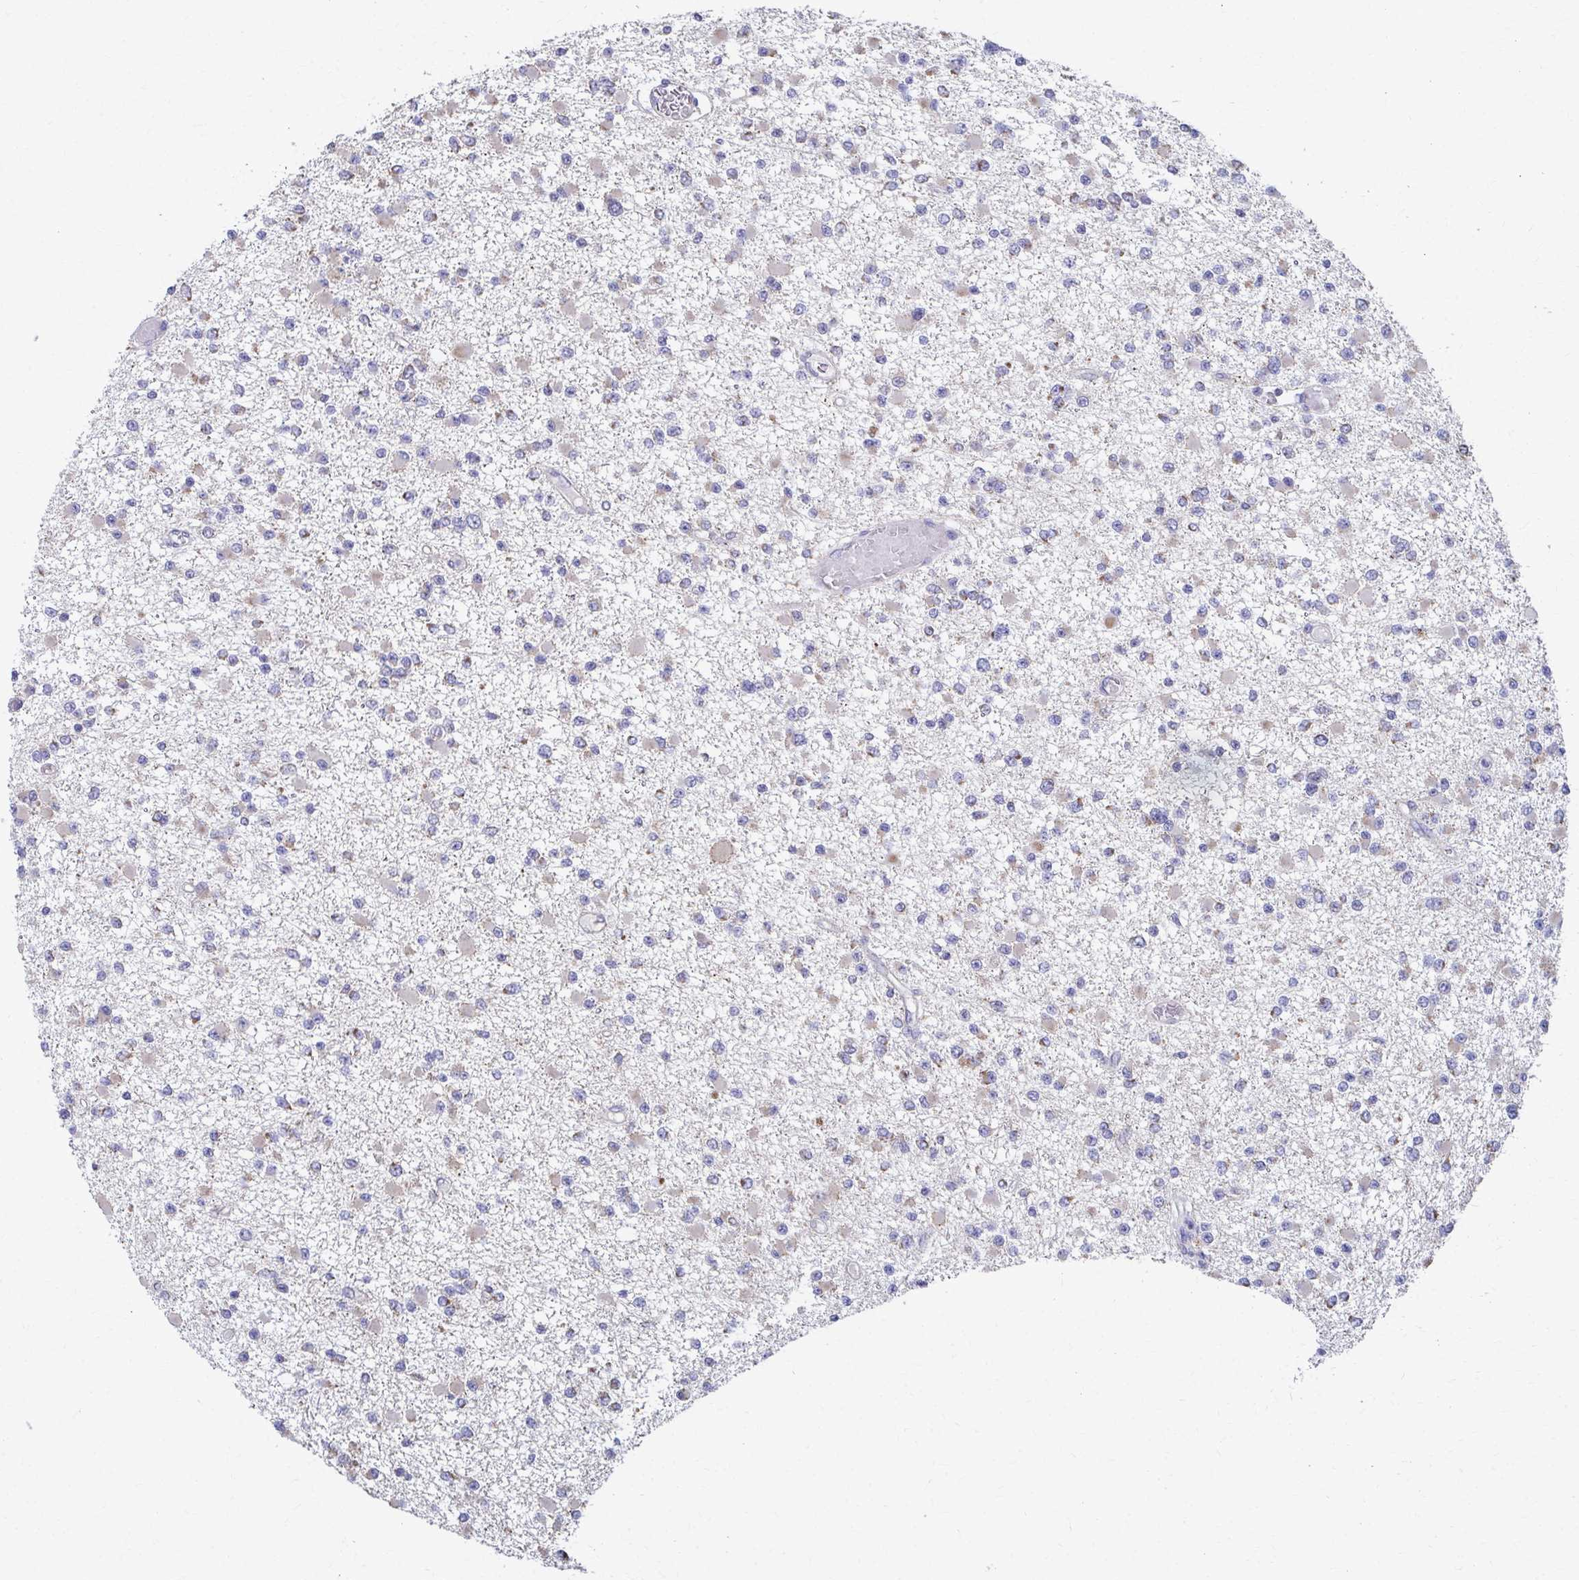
{"staining": {"intensity": "negative", "quantity": "none", "location": "none"}, "tissue": "glioma", "cell_type": "Tumor cells", "image_type": "cancer", "snomed": [{"axis": "morphology", "description": "Glioma, malignant, Low grade"}, {"axis": "topography", "description": "Brain"}], "caption": "This is a image of immunohistochemistry staining of malignant glioma (low-grade), which shows no expression in tumor cells.", "gene": "RCC1L", "patient": {"sex": "female", "age": 22}}